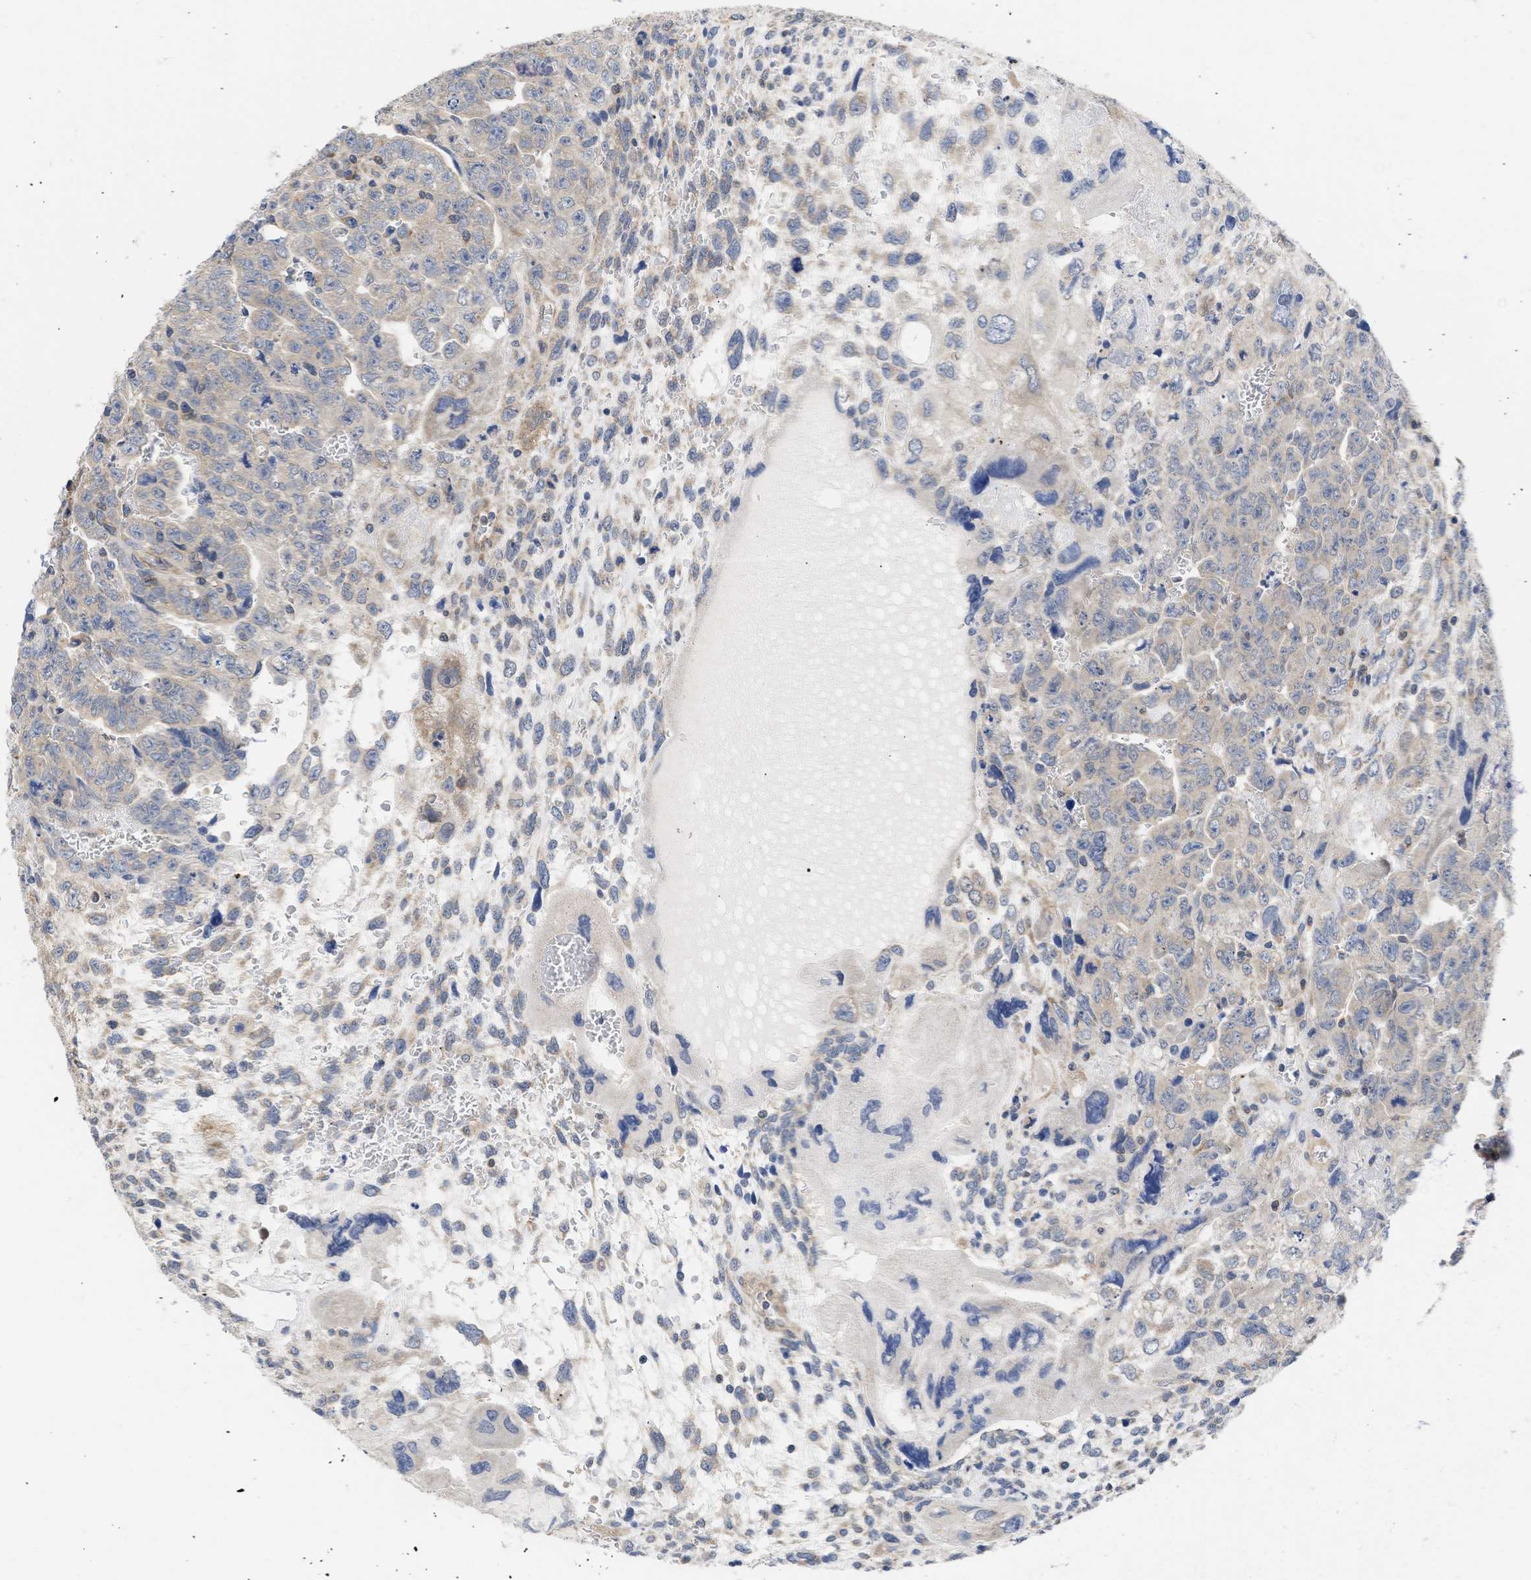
{"staining": {"intensity": "negative", "quantity": "none", "location": "none"}, "tissue": "testis cancer", "cell_type": "Tumor cells", "image_type": "cancer", "snomed": [{"axis": "morphology", "description": "Carcinoma, Embryonal, NOS"}, {"axis": "topography", "description": "Testis"}], "caption": "An immunohistochemistry photomicrograph of testis embryonal carcinoma is shown. There is no staining in tumor cells of testis embryonal carcinoma. (Brightfield microscopy of DAB (3,3'-diaminobenzidine) IHC at high magnification).", "gene": "MAP2K3", "patient": {"sex": "male", "age": 28}}